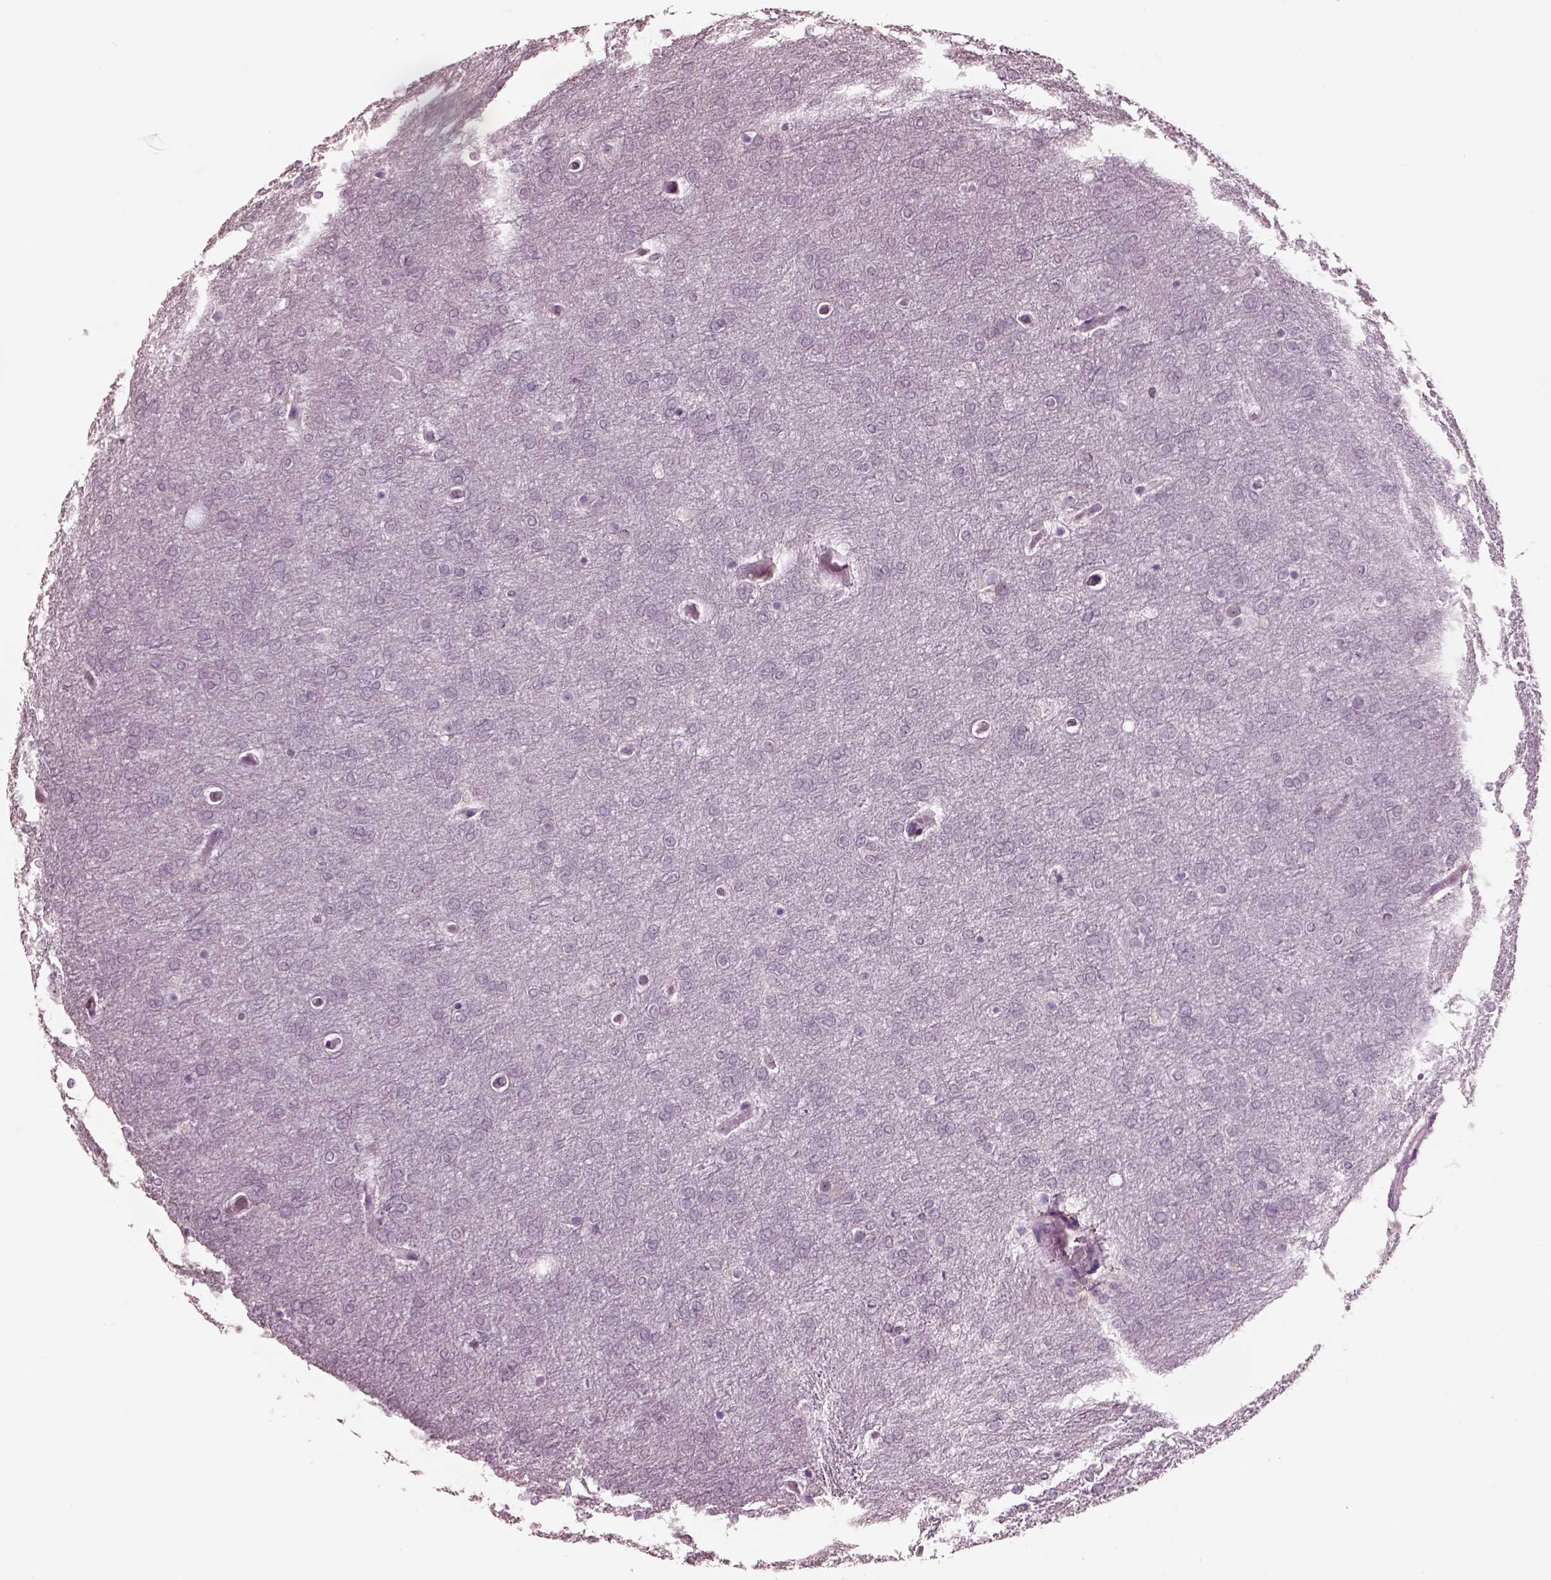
{"staining": {"intensity": "negative", "quantity": "none", "location": "none"}, "tissue": "glioma", "cell_type": "Tumor cells", "image_type": "cancer", "snomed": [{"axis": "morphology", "description": "Glioma, malignant, High grade"}, {"axis": "topography", "description": "Brain"}], "caption": "DAB immunohistochemical staining of glioma reveals no significant staining in tumor cells.", "gene": "GARIN4", "patient": {"sex": "female", "age": 61}}